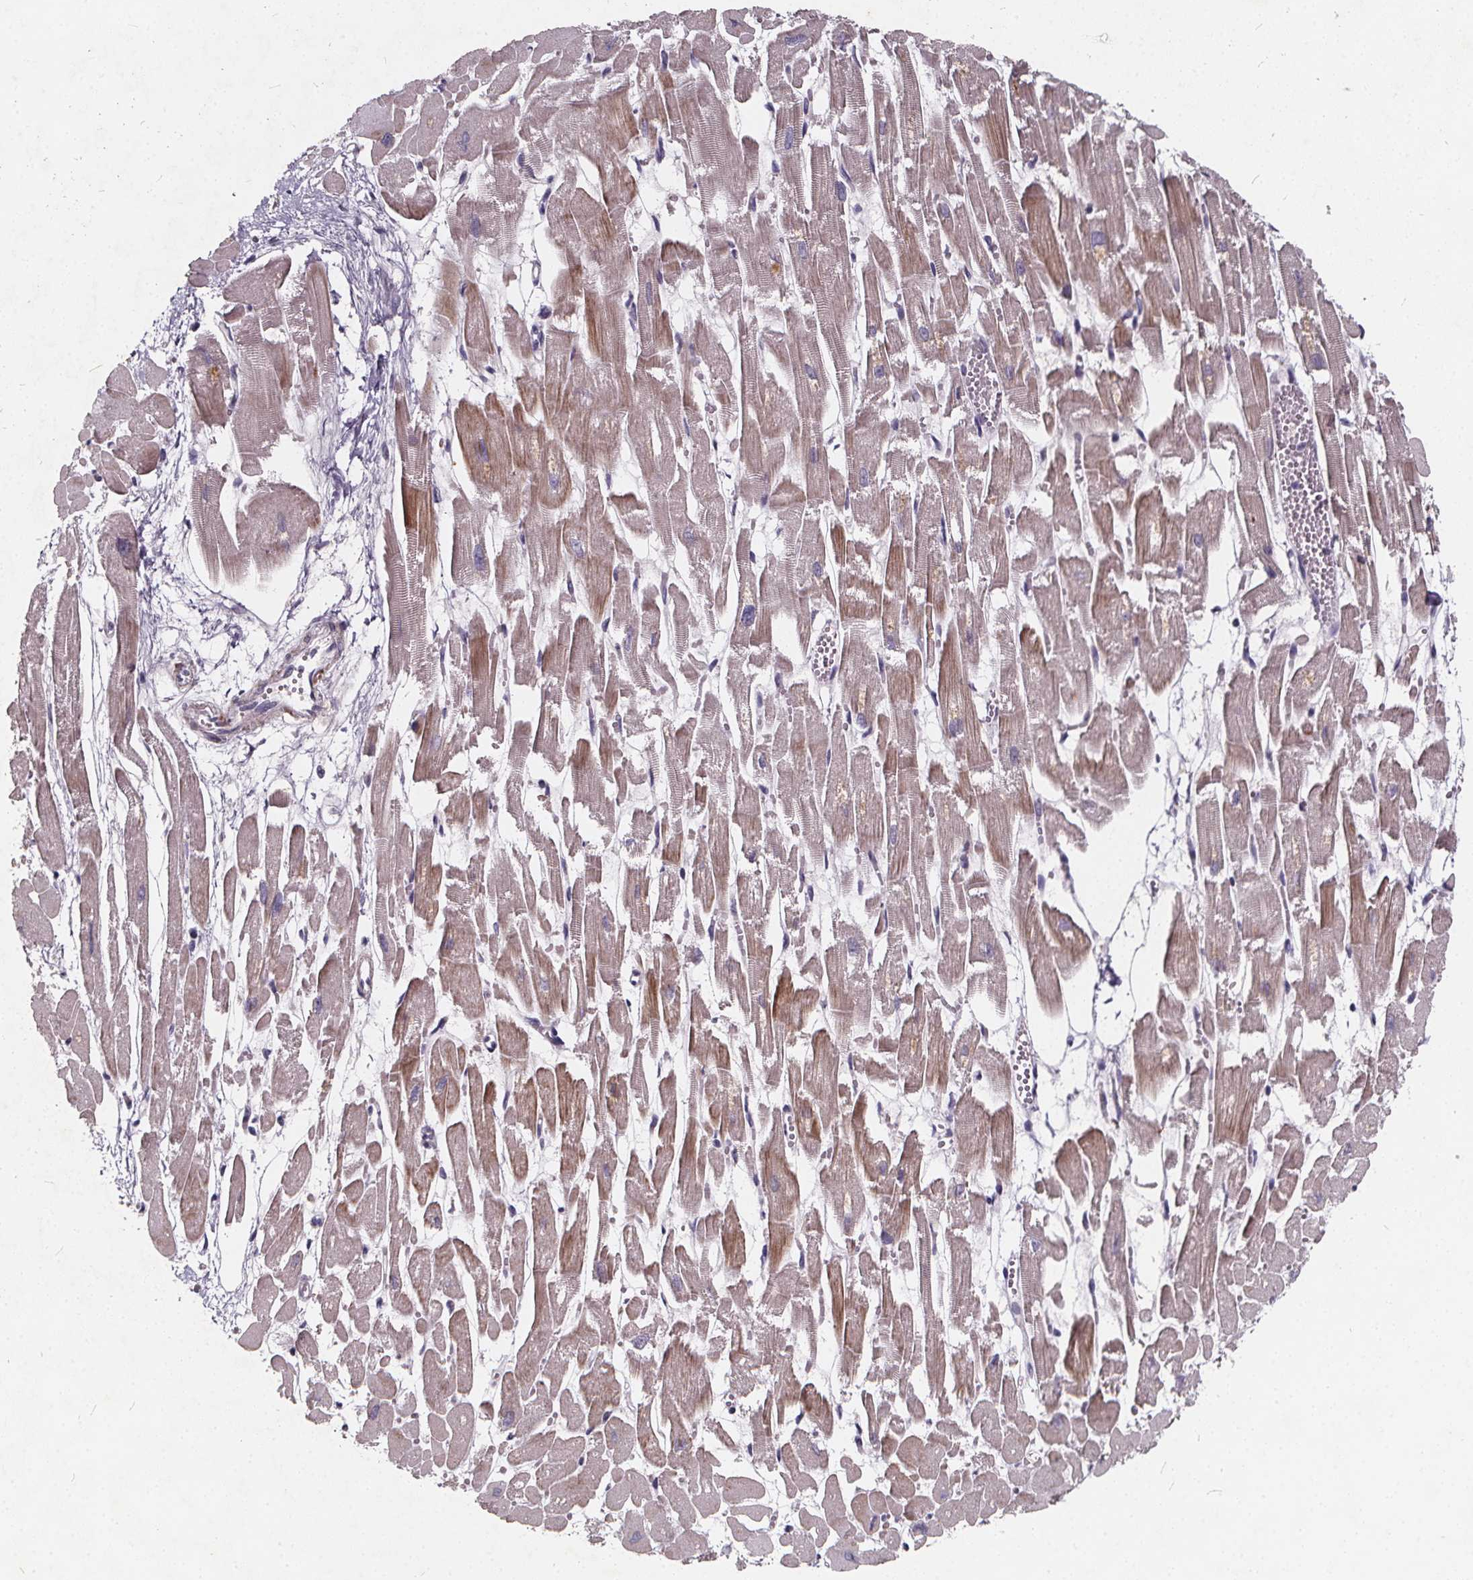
{"staining": {"intensity": "weak", "quantity": "25%-75%", "location": "cytoplasmic/membranous"}, "tissue": "heart muscle", "cell_type": "Cardiomyocytes", "image_type": "normal", "snomed": [{"axis": "morphology", "description": "Normal tissue, NOS"}, {"axis": "topography", "description": "Heart"}], "caption": "An immunohistochemistry (IHC) image of normal tissue is shown. Protein staining in brown shows weak cytoplasmic/membranous positivity in heart muscle within cardiomyocytes. (IHC, brightfield microscopy, high magnification).", "gene": "TSPAN14", "patient": {"sex": "female", "age": 52}}